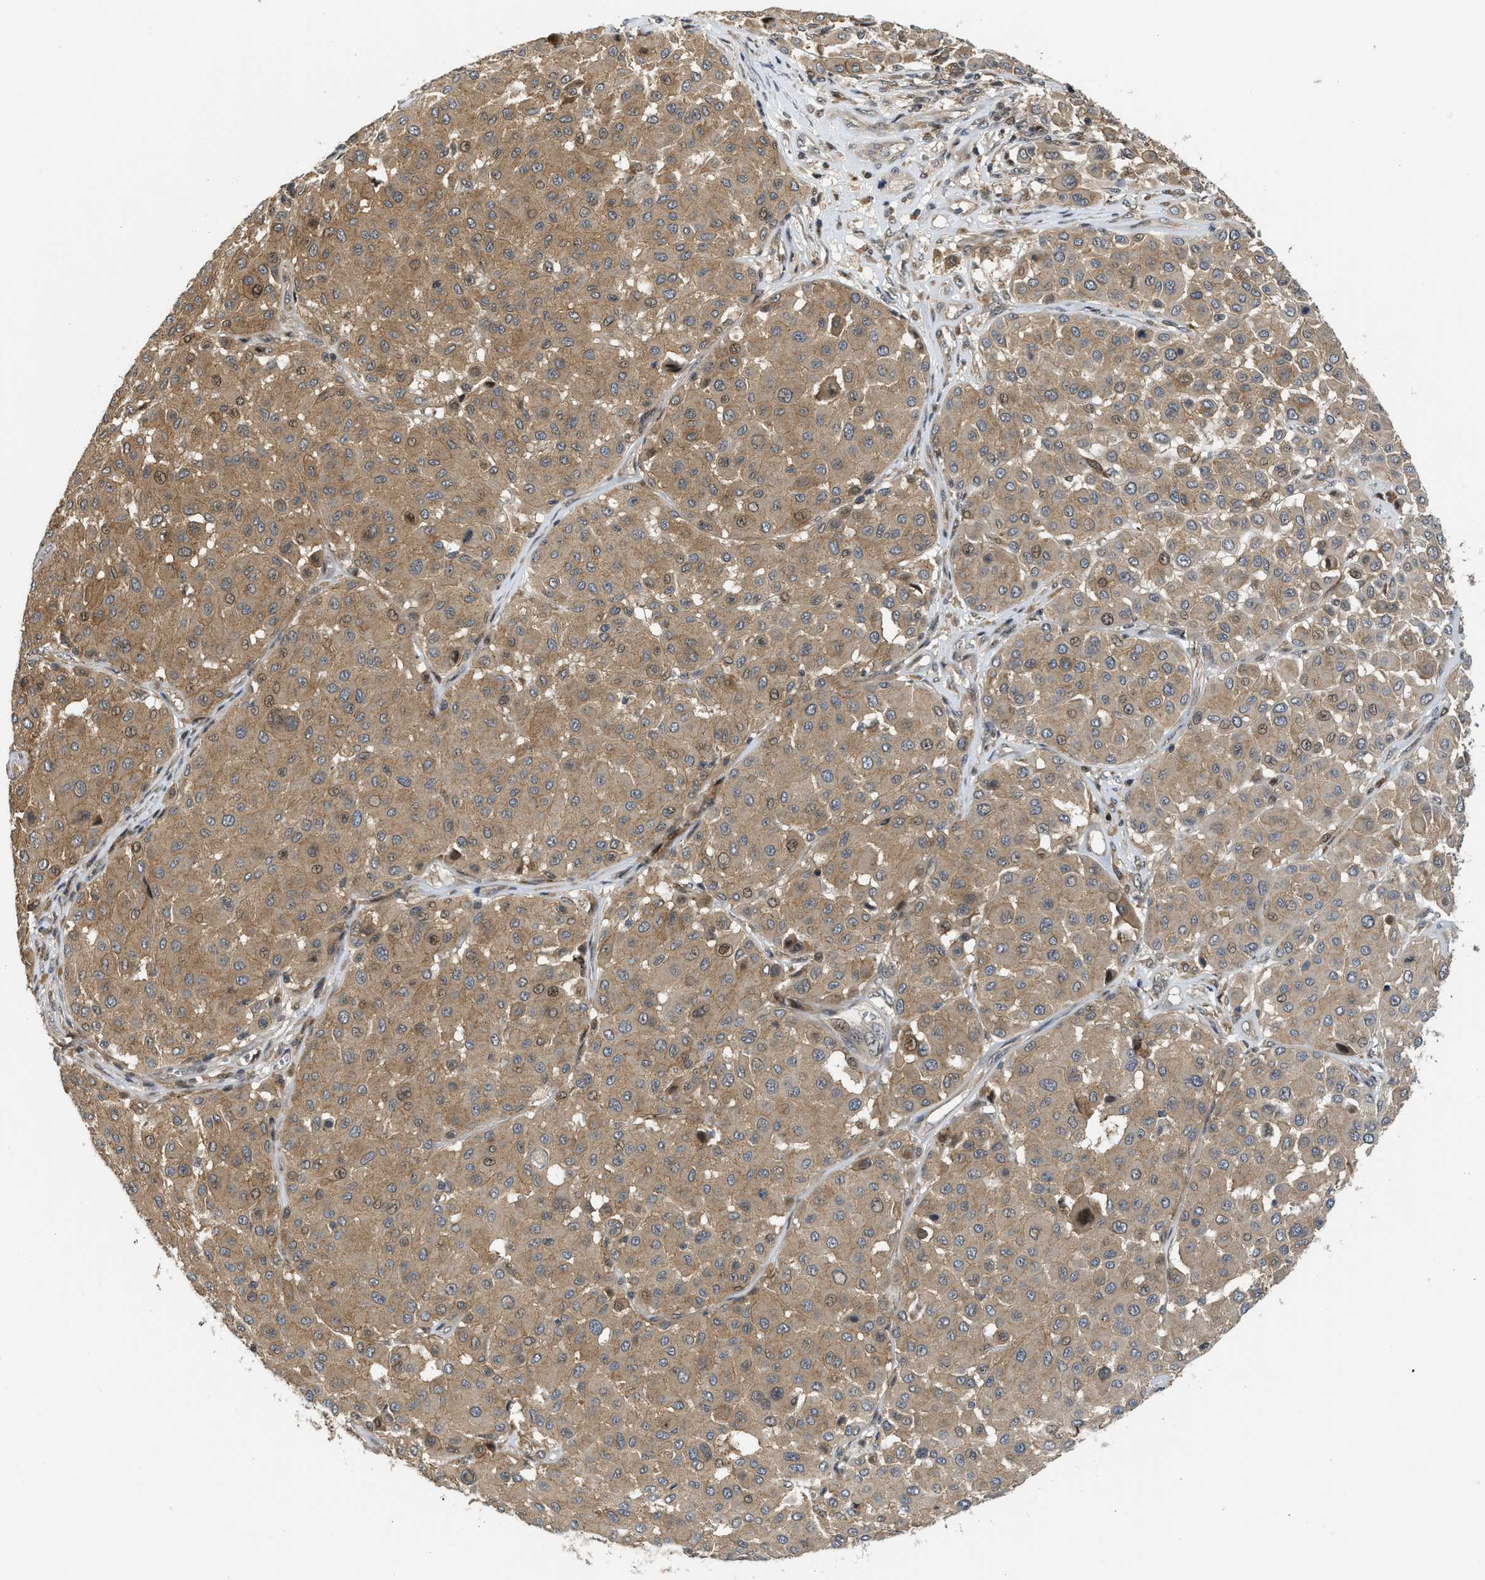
{"staining": {"intensity": "moderate", "quantity": ">75%", "location": "cytoplasmic/membranous,nuclear"}, "tissue": "melanoma", "cell_type": "Tumor cells", "image_type": "cancer", "snomed": [{"axis": "morphology", "description": "Malignant melanoma, Metastatic site"}, {"axis": "topography", "description": "Soft tissue"}], "caption": "Immunohistochemistry photomicrograph of neoplastic tissue: human melanoma stained using immunohistochemistry (IHC) displays medium levels of moderate protein expression localized specifically in the cytoplasmic/membranous and nuclear of tumor cells, appearing as a cytoplasmic/membranous and nuclear brown color.", "gene": "DNAJC28", "patient": {"sex": "male", "age": 41}}